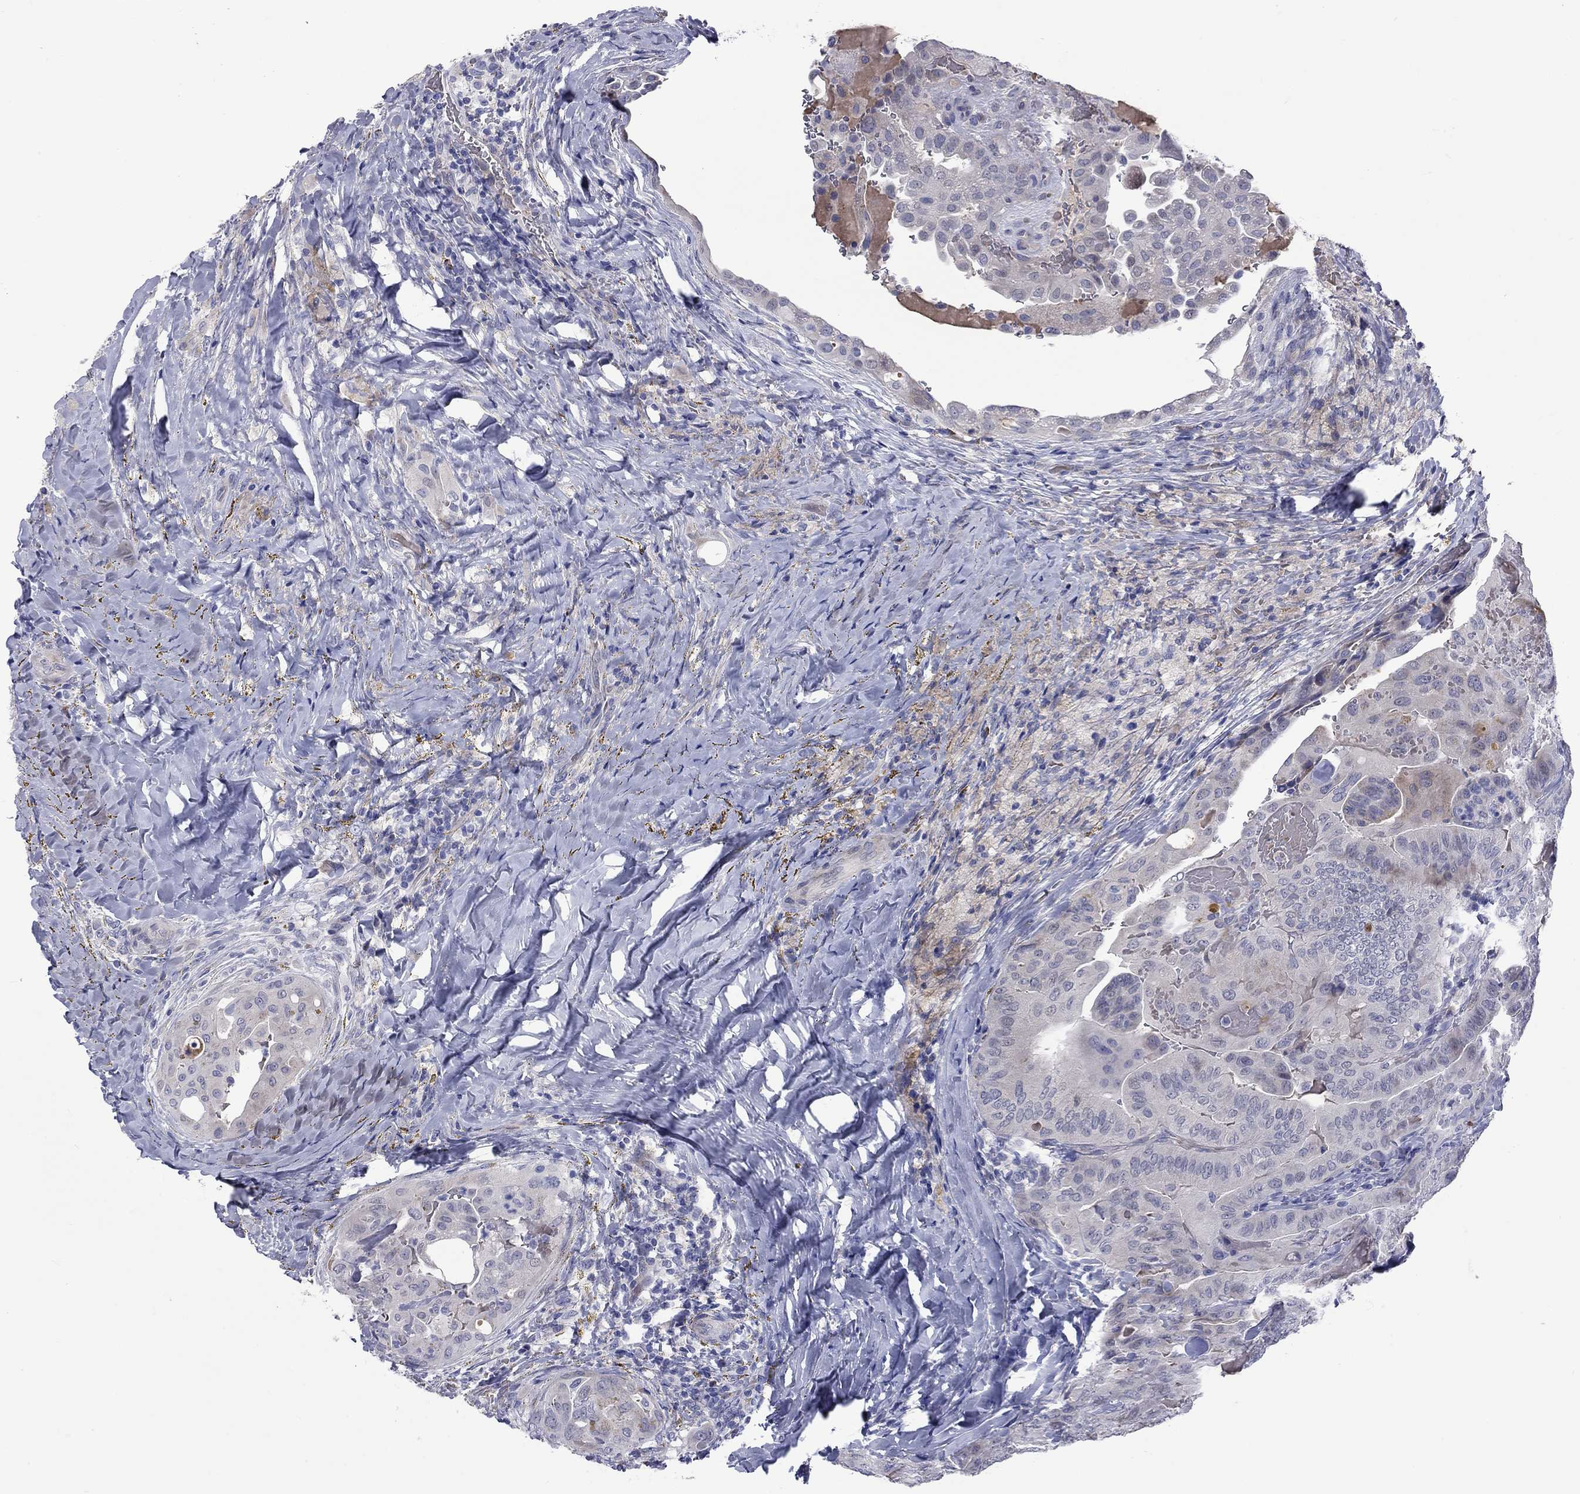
{"staining": {"intensity": "negative", "quantity": "none", "location": "none"}, "tissue": "thyroid cancer", "cell_type": "Tumor cells", "image_type": "cancer", "snomed": [{"axis": "morphology", "description": "Papillary adenocarcinoma, NOS"}, {"axis": "topography", "description": "Thyroid gland"}], "caption": "There is no significant expression in tumor cells of papillary adenocarcinoma (thyroid).", "gene": "UNC119B", "patient": {"sex": "female", "age": 68}}